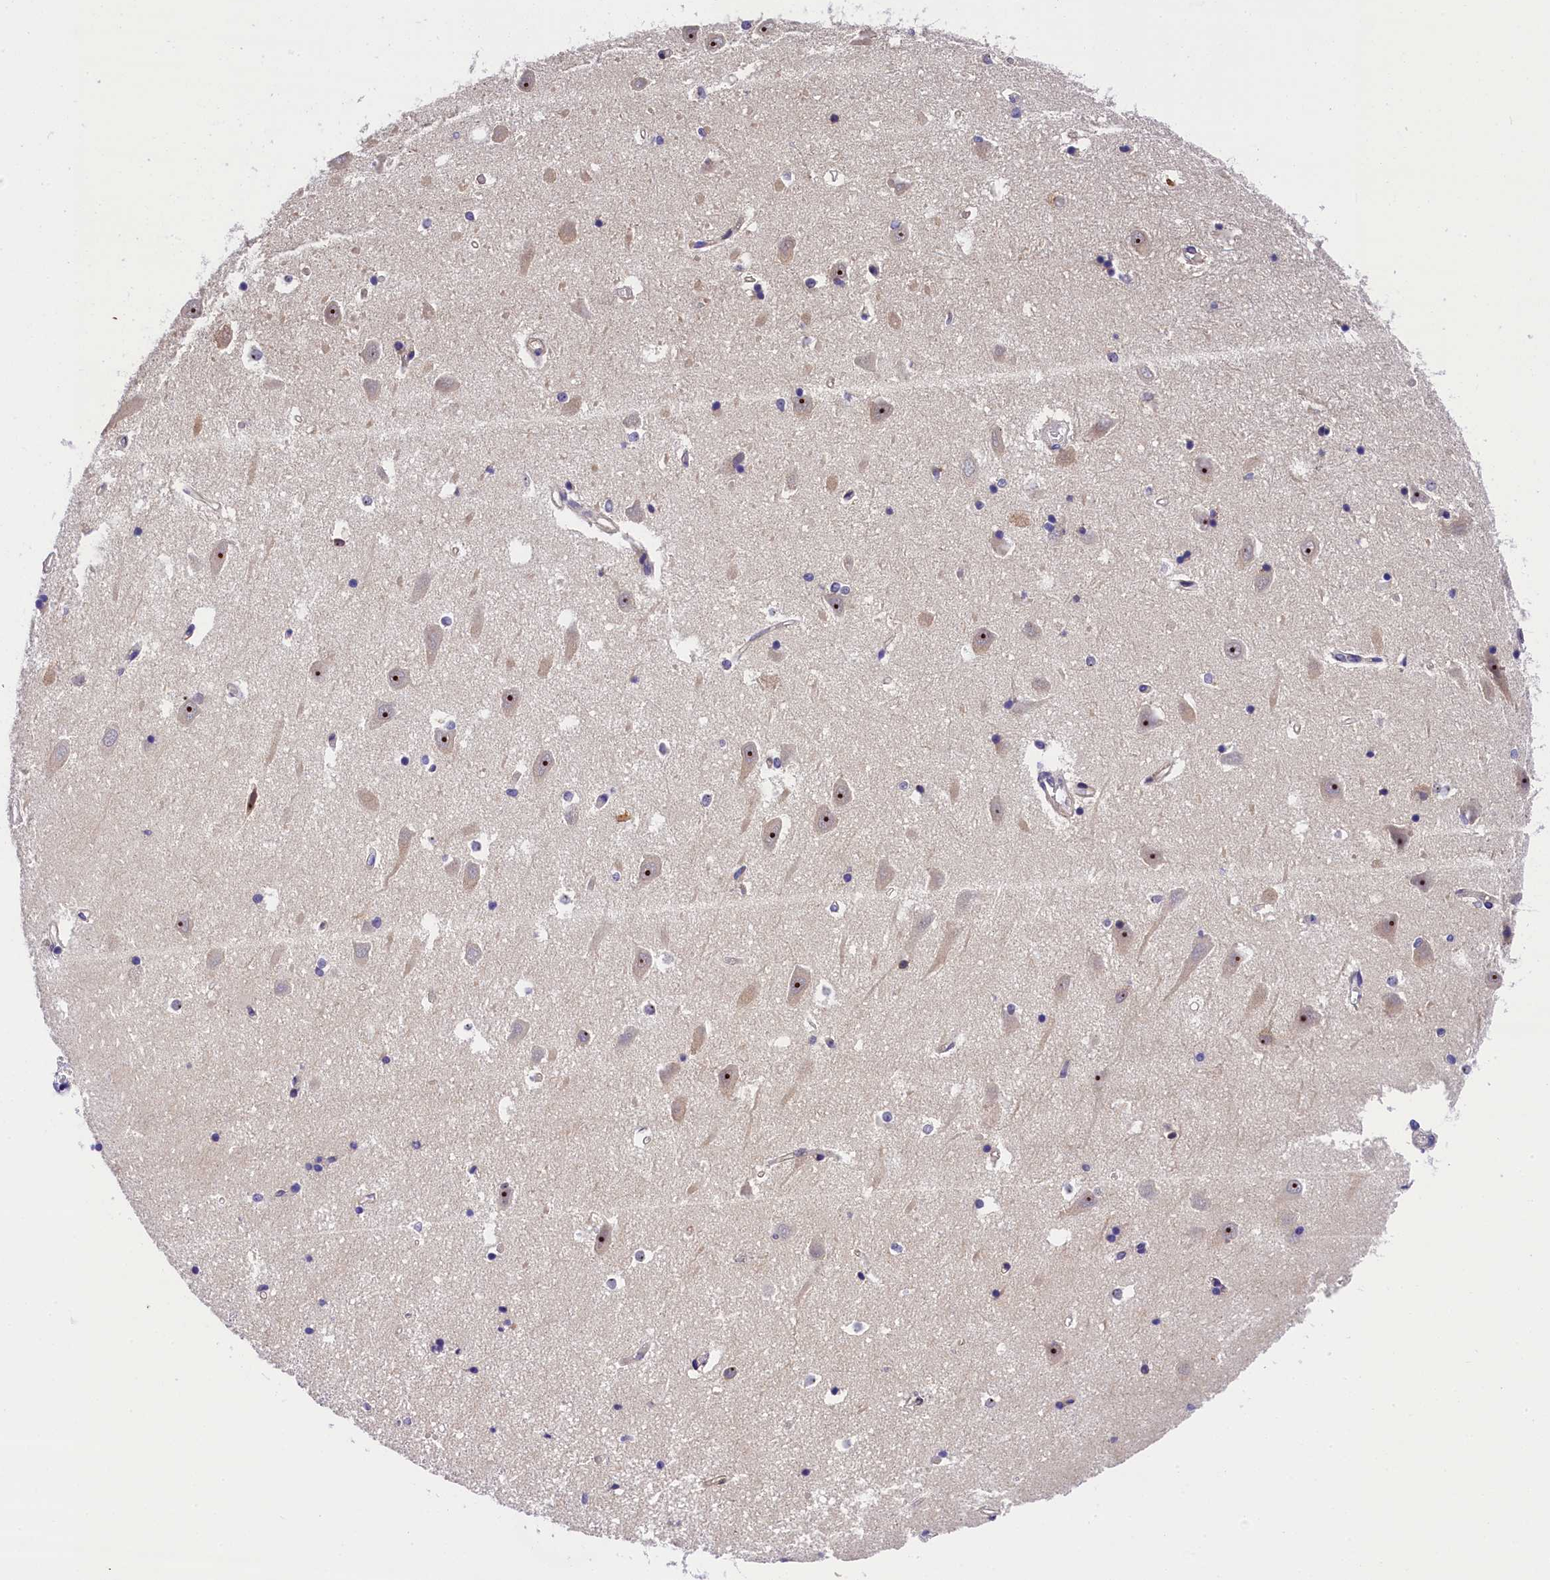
{"staining": {"intensity": "moderate", "quantity": "<25%", "location": "nuclear"}, "tissue": "hippocampus", "cell_type": "Glial cells", "image_type": "normal", "snomed": [{"axis": "morphology", "description": "Normal tissue, NOS"}, {"axis": "topography", "description": "Hippocampus"}], "caption": "The image displays staining of normal hippocampus, revealing moderate nuclear protein staining (brown color) within glial cells.", "gene": "EIF6", "patient": {"sex": "male", "age": 70}}